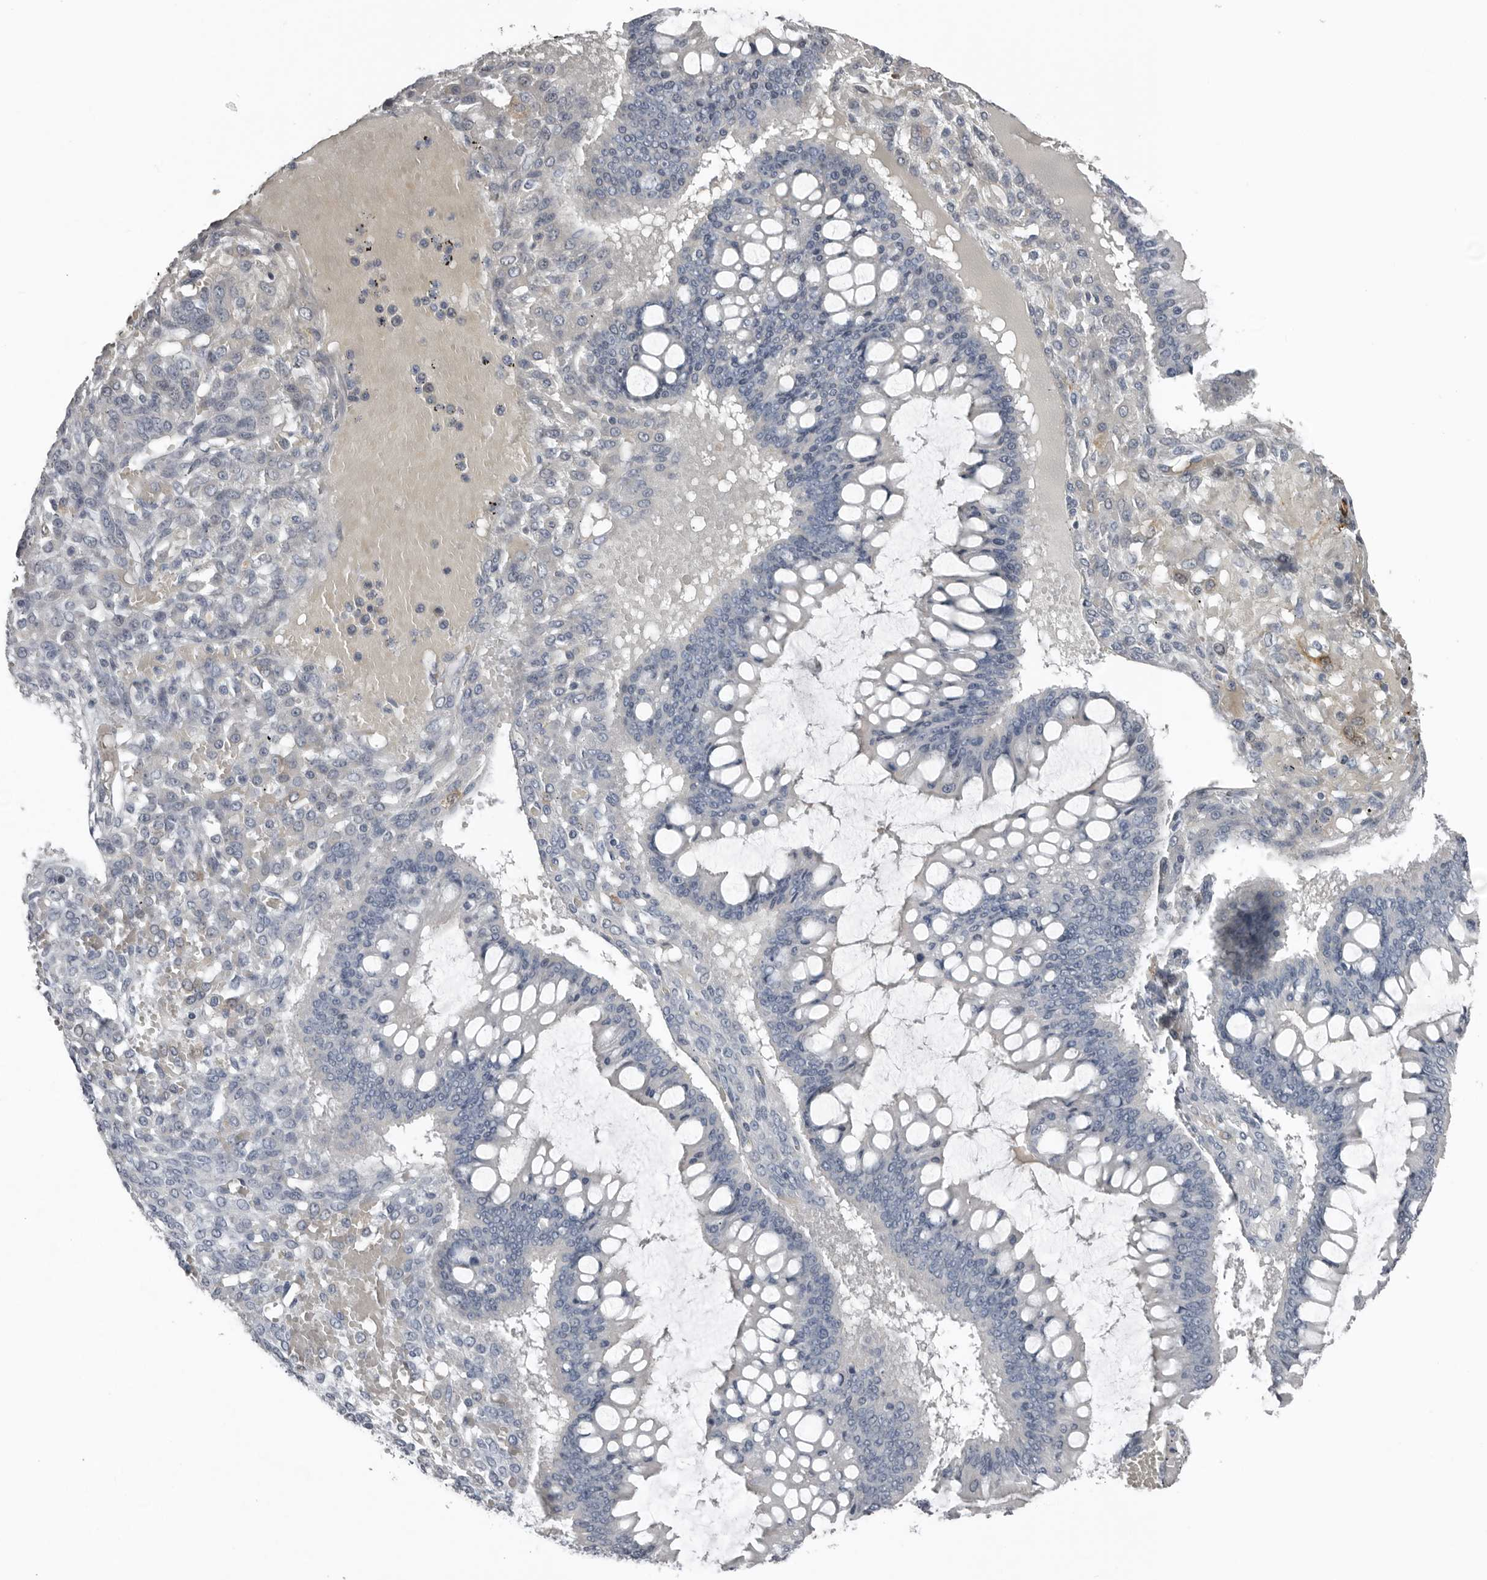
{"staining": {"intensity": "negative", "quantity": "none", "location": "none"}, "tissue": "ovarian cancer", "cell_type": "Tumor cells", "image_type": "cancer", "snomed": [{"axis": "morphology", "description": "Cystadenocarcinoma, mucinous, NOS"}, {"axis": "topography", "description": "Ovary"}], "caption": "High magnification brightfield microscopy of mucinous cystadenocarcinoma (ovarian) stained with DAB (brown) and counterstained with hematoxylin (blue): tumor cells show no significant staining.", "gene": "FABP7", "patient": {"sex": "female", "age": 73}}